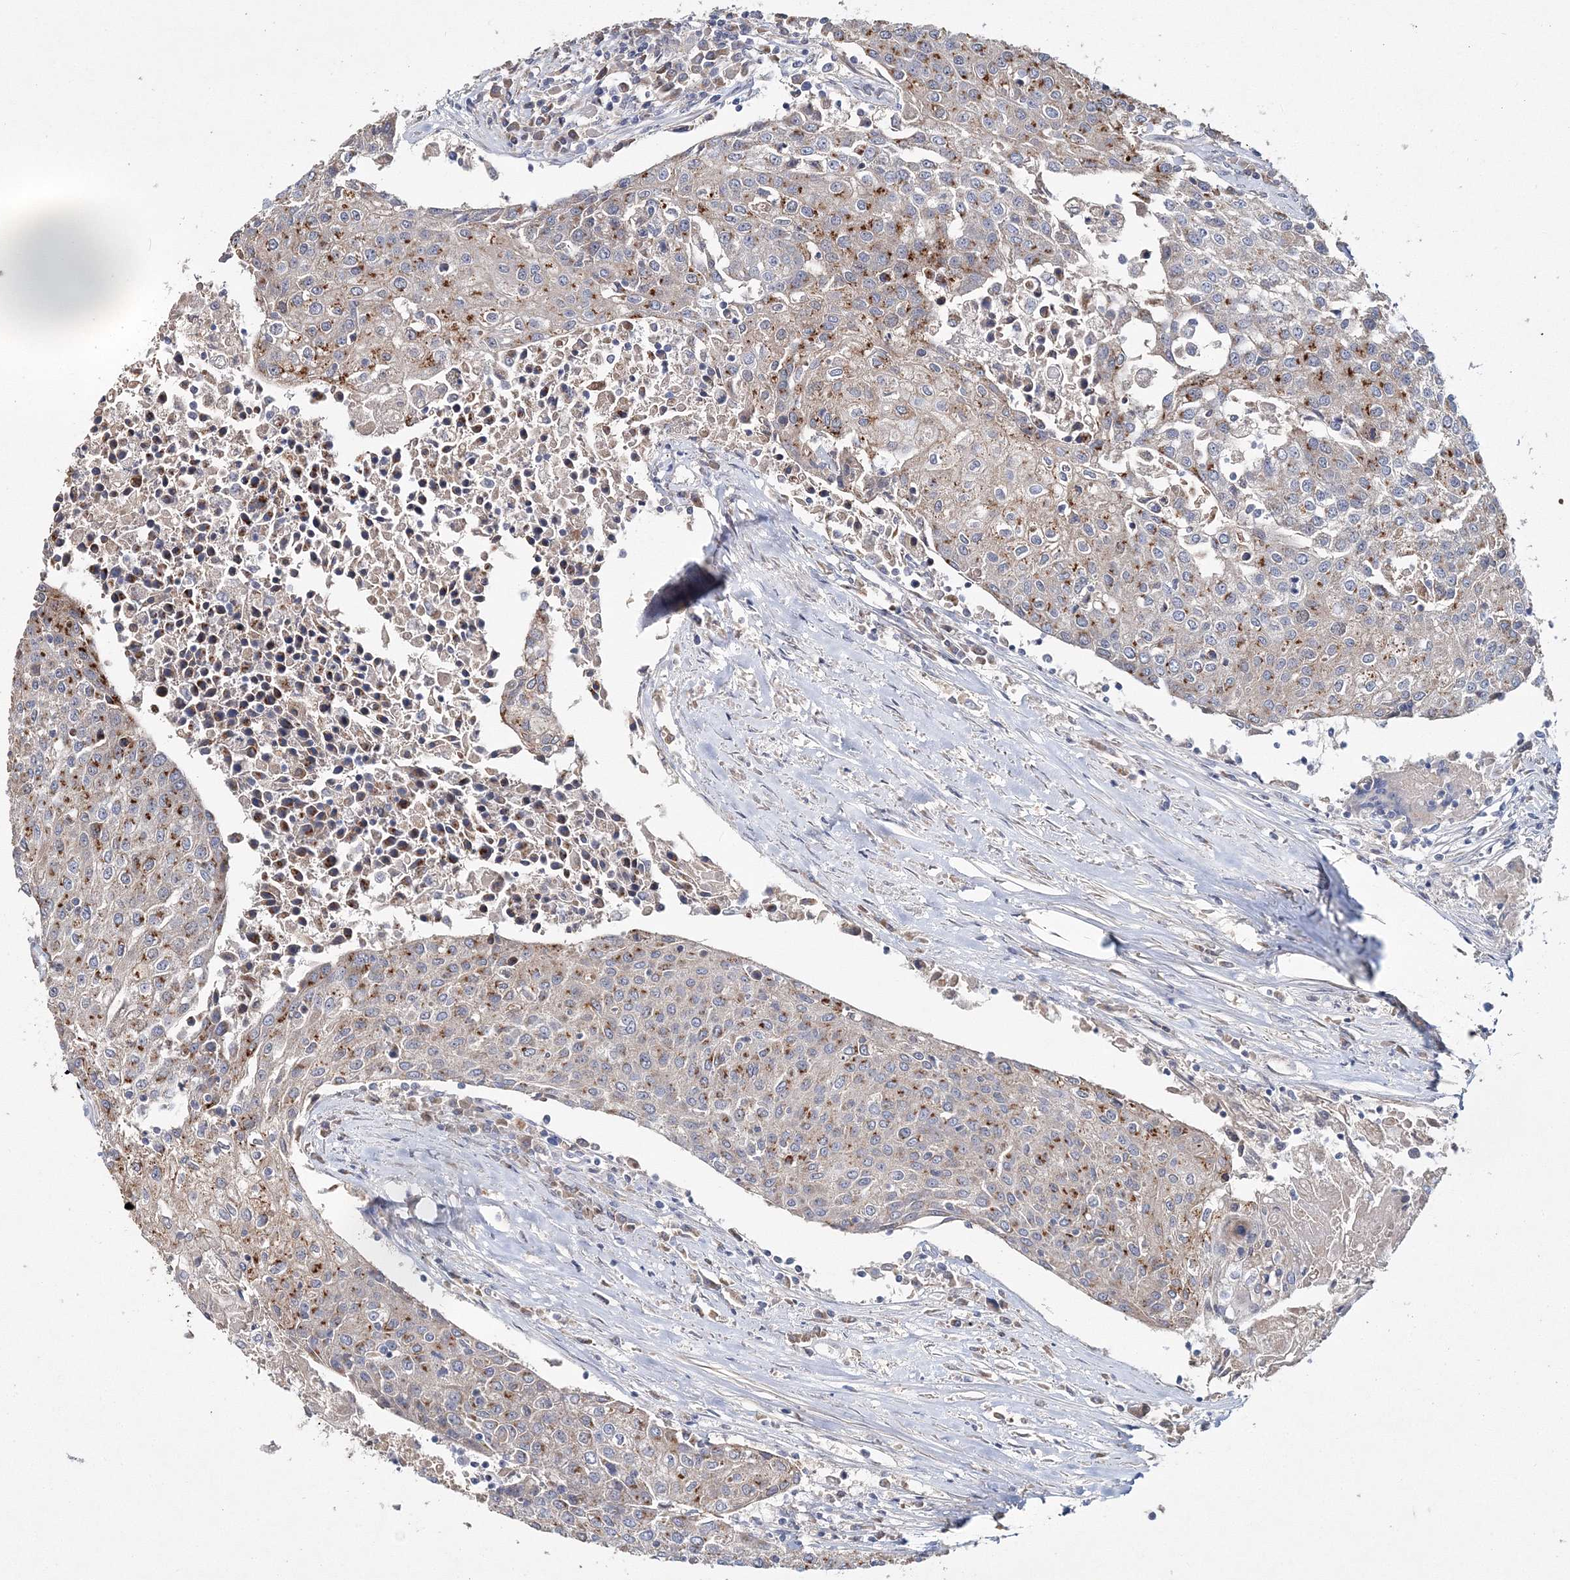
{"staining": {"intensity": "moderate", "quantity": "25%-75%", "location": "cytoplasmic/membranous"}, "tissue": "urothelial cancer", "cell_type": "Tumor cells", "image_type": "cancer", "snomed": [{"axis": "morphology", "description": "Urothelial carcinoma, High grade"}, {"axis": "topography", "description": "Urinary bladder"}], "caption": "An immunohistochemistry (IHC) image of neoplastic tissue is shown. Protein staining in brown labels moderate cytoplasmic/membranous positivity in urothelial cancer within tumor cells. (DAB IHC with brightfield microscopy, high magnification).", "gene": "GJB5", "patient": {"sex": "female", "age": 85}}